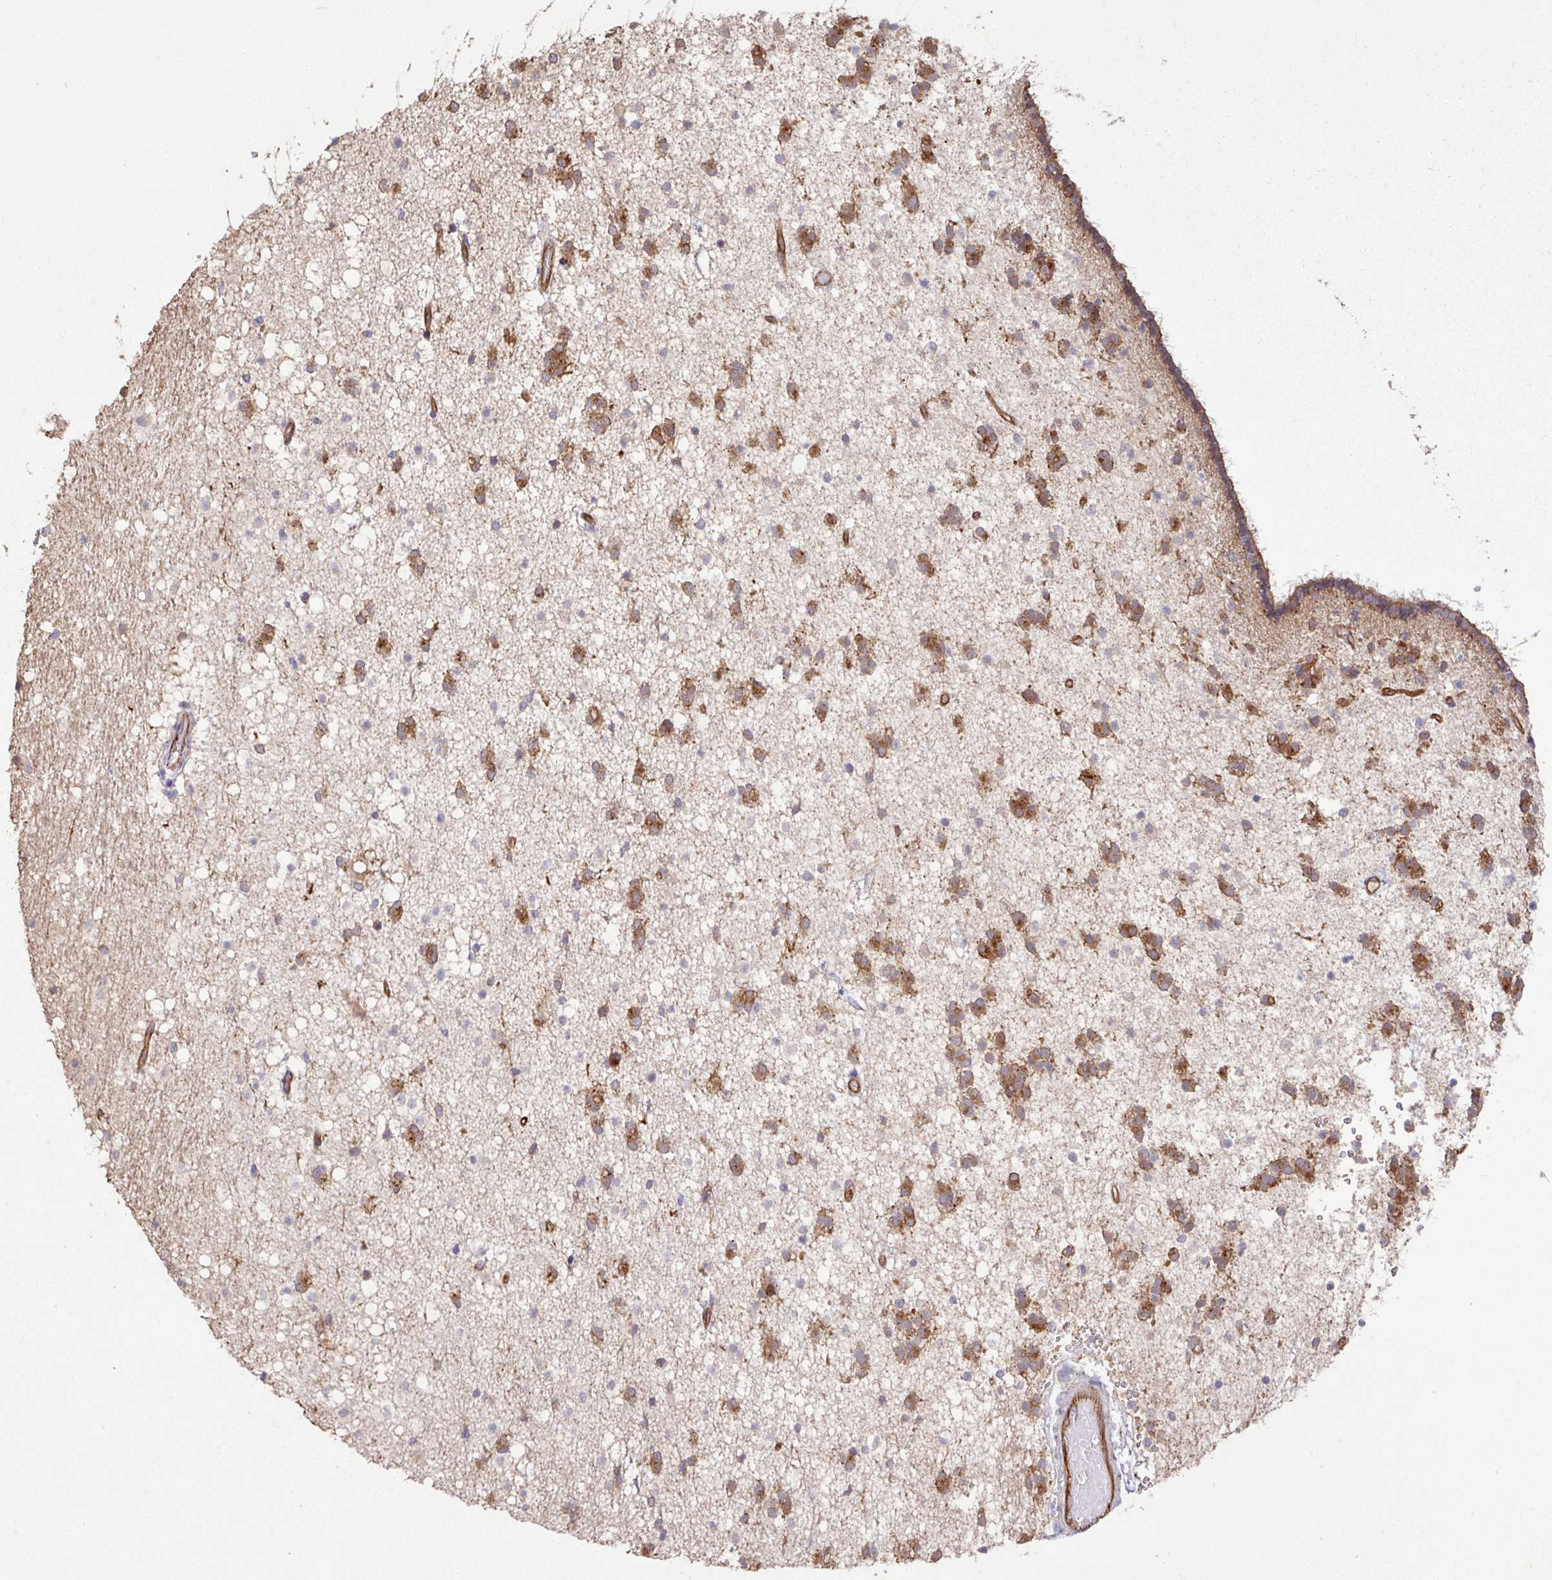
{"staining": {"intensity": "moderate", "quantity": ">75%", "location": "cytoplasmic/membranous"}, "tissue": "caudate", "cell_type": "Glial cells", "image_type": "normal", "snomed": [{"axis": "morphology", "description": "Normal tissue, NOS"}, {"axis": "topography", "description": "Lateral ventricle wall"}], "caption": "Protein staining of normal caudate reveals moderate cytoplasmic/membranous expression in about >75% of glial cells.", "gene": "LRRC53", "patient": {"sex": "male", "age": 37}}